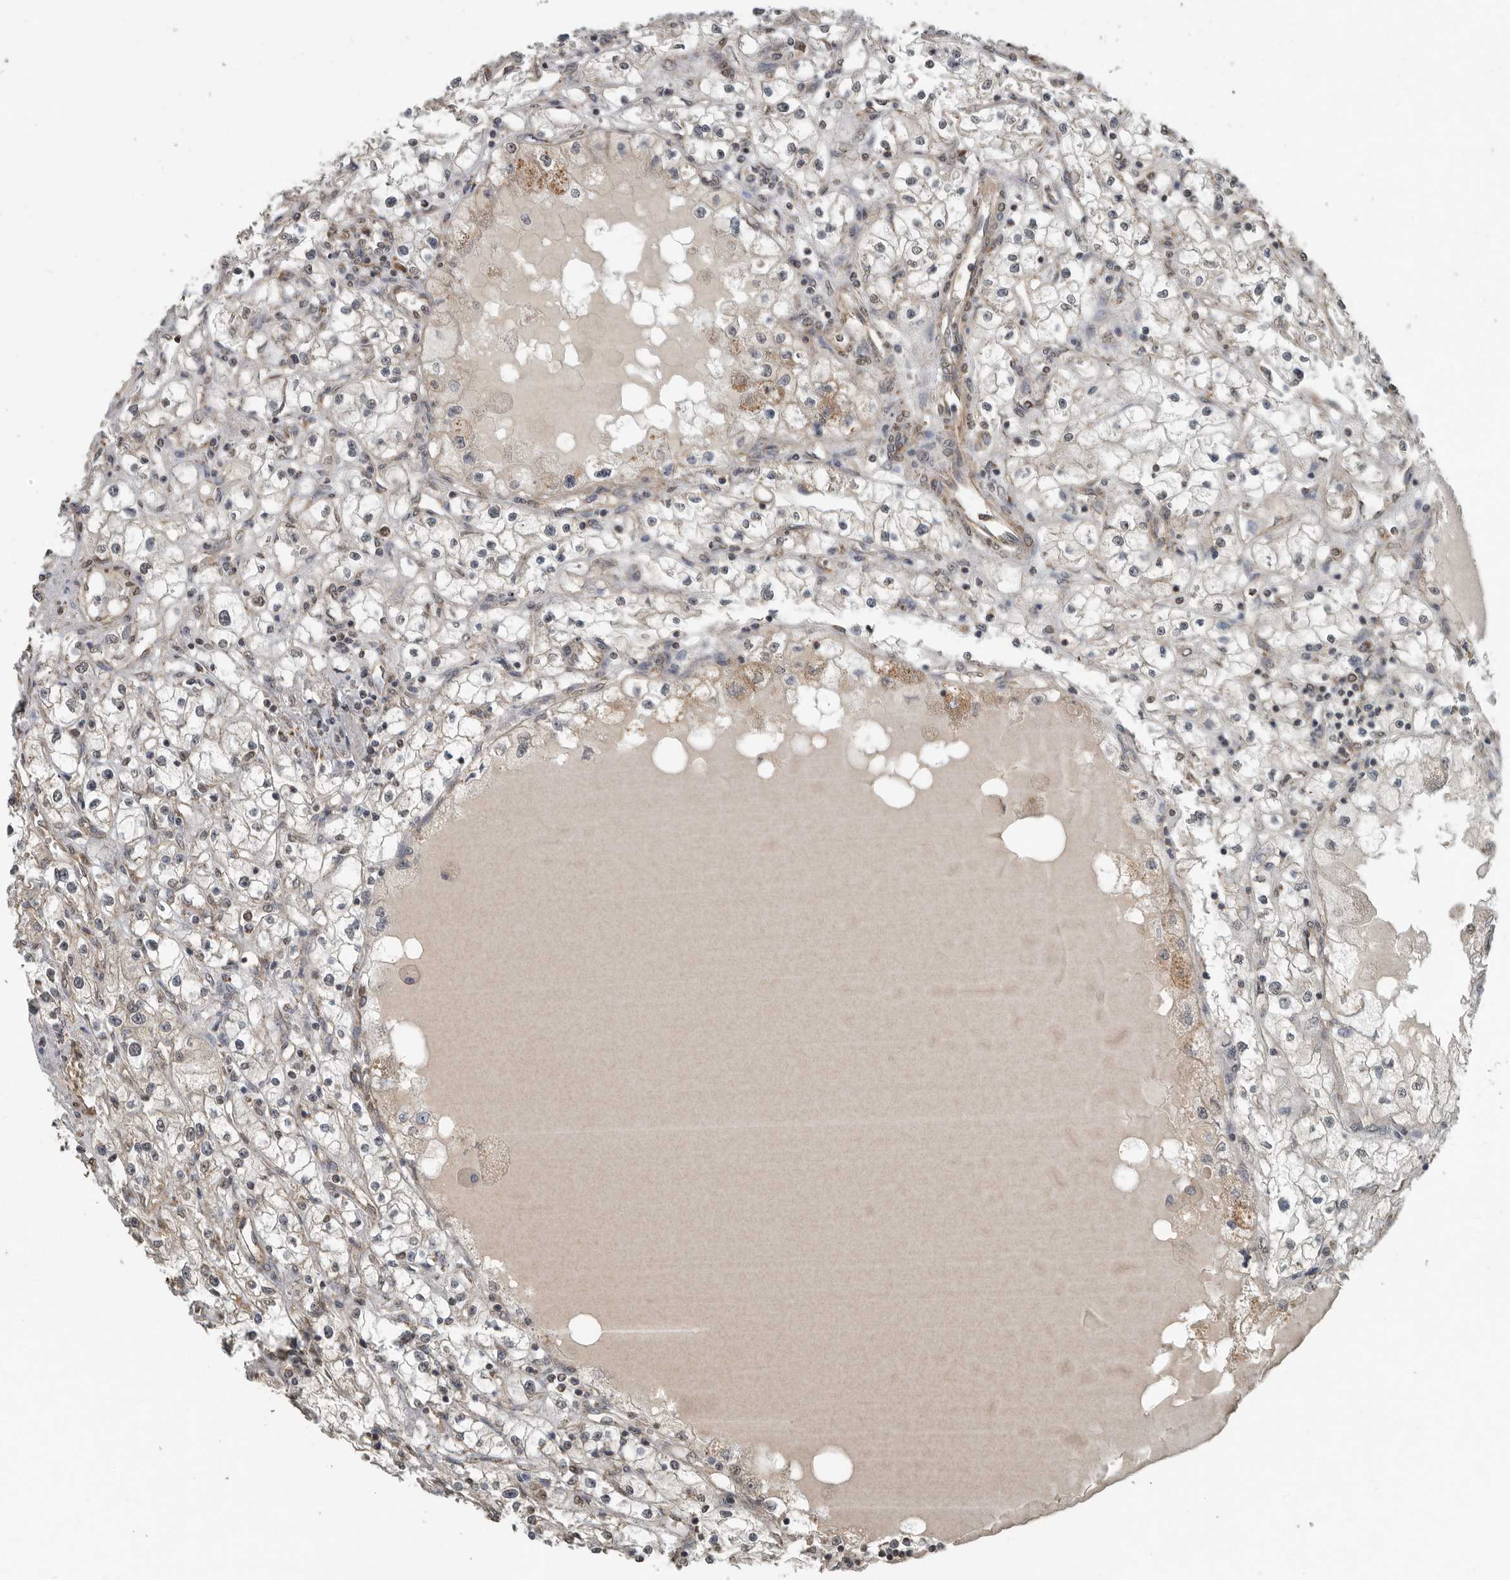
{"staining": {"intensity": "weak", "quantity": "25%-75%", "location": "cytoplasmic/membranous,nuclear"}, "tissue": "renal cancer", "cell_type": "Tumor cells", "image_type": "cancer", "snomed": [{"axis": "morphology", "description": "Adenocarcinoma, NOS"}, {"axis": "topography", "description": "Kidney"}], "caption": "Adenocarcinoma (renal) stained with IHC displays weak cytoplasmic/membranous and nuclear staining in approximately 25%-75% of tumor cells. The protein is shown in brown color, while the nuclei are stained blue.", "gene": "AFAP1", "patient": {"sex": "male", "age": 56}}